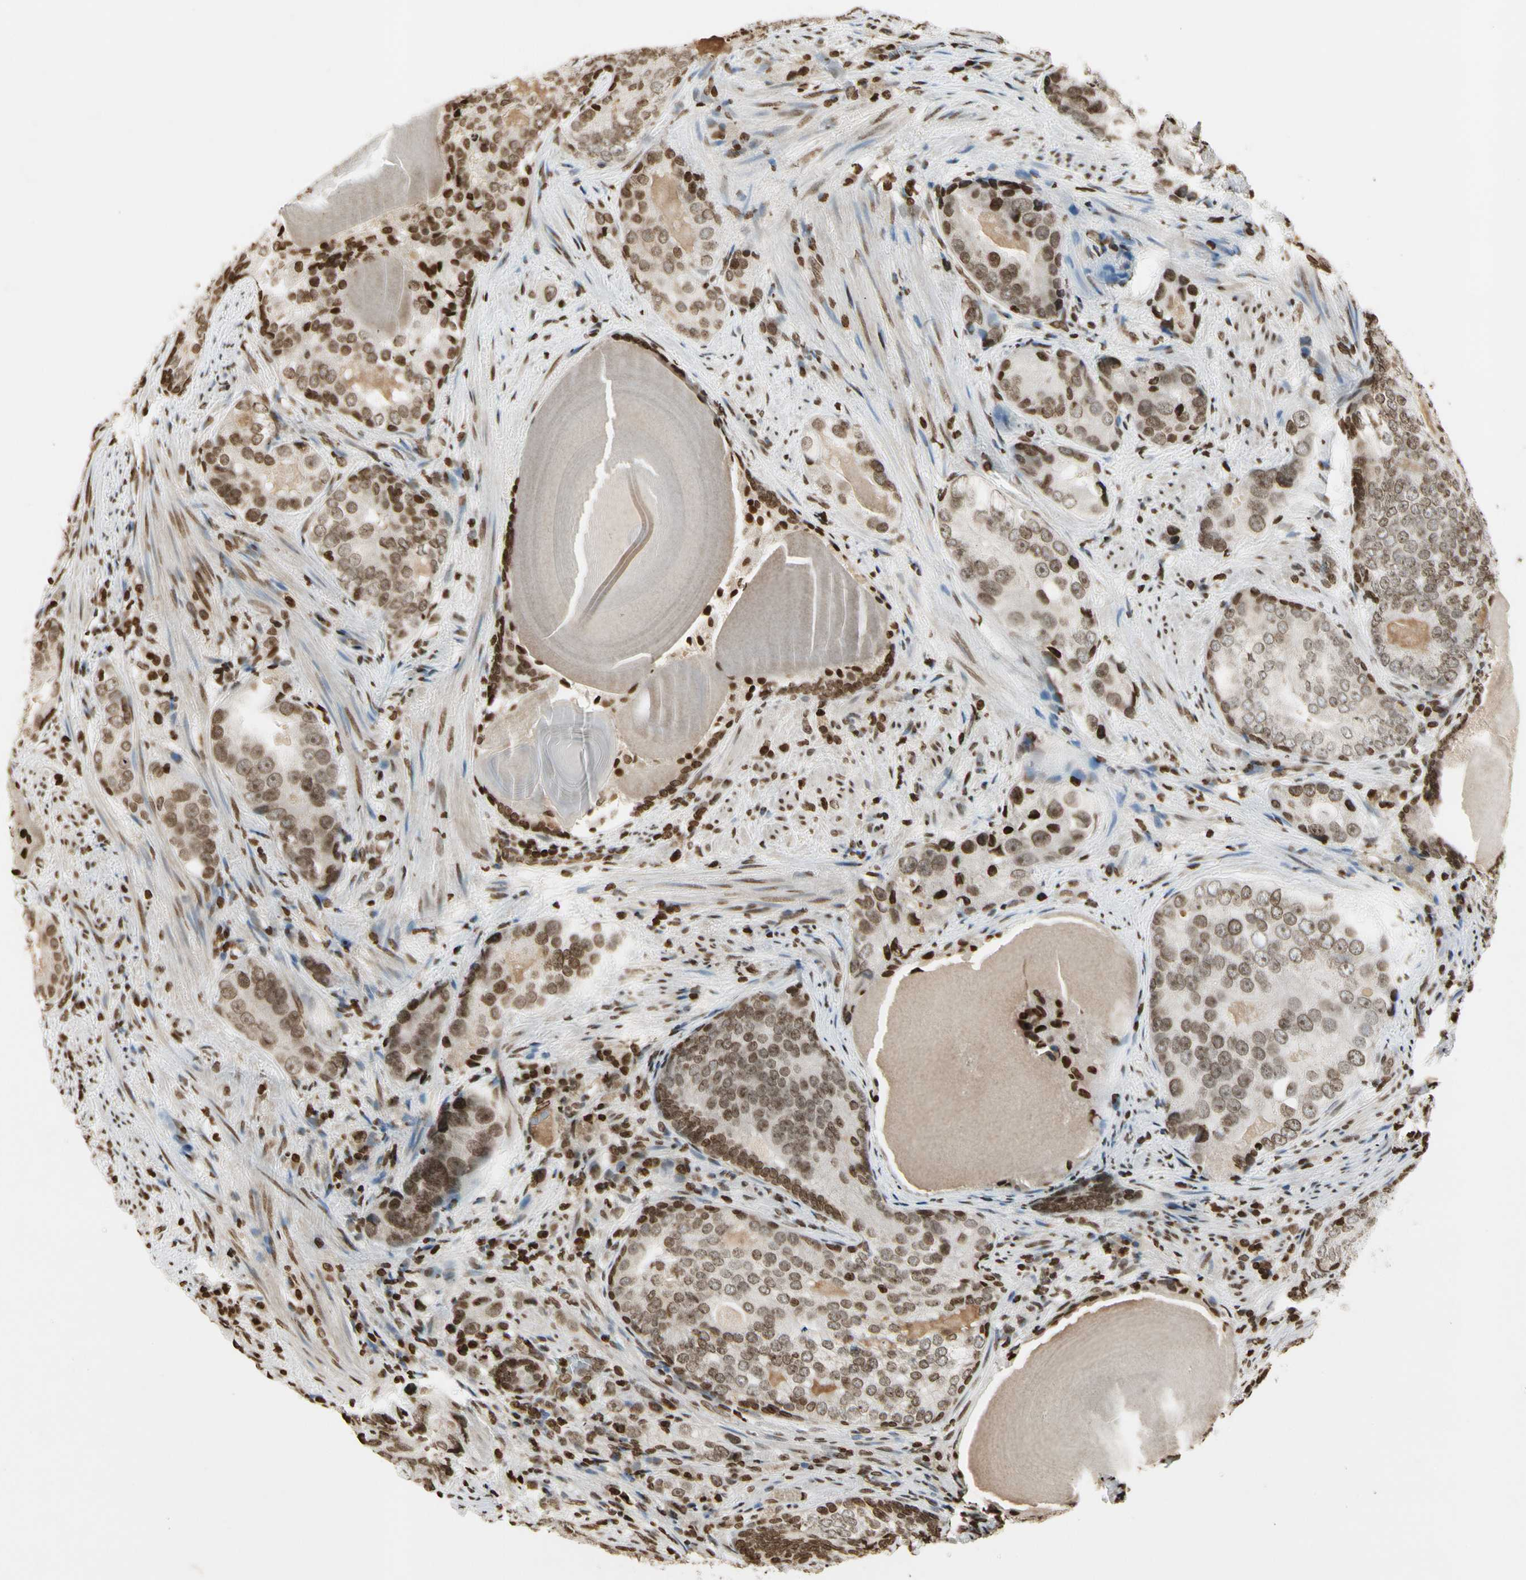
{"staining": {"intensity": "moderate", "quantity": ">75%", "location": "nuclear"}, "tissue": "prostate cancer", "cell_type": "Tumor cells", "image_type": "cancer", "snomed": [{"axis": "morphology", "description": "Adenocarcinoma, High grade"}, {"axis": "topography", "description": "Prostate"}], "caption": "Brown immunohistochemical staining in human prostate cancer reveals moderate nuclear staining in approximately >75% of tumor cells.", "gene": "RORA", "patient": {"sex": "male", "age": 66}}